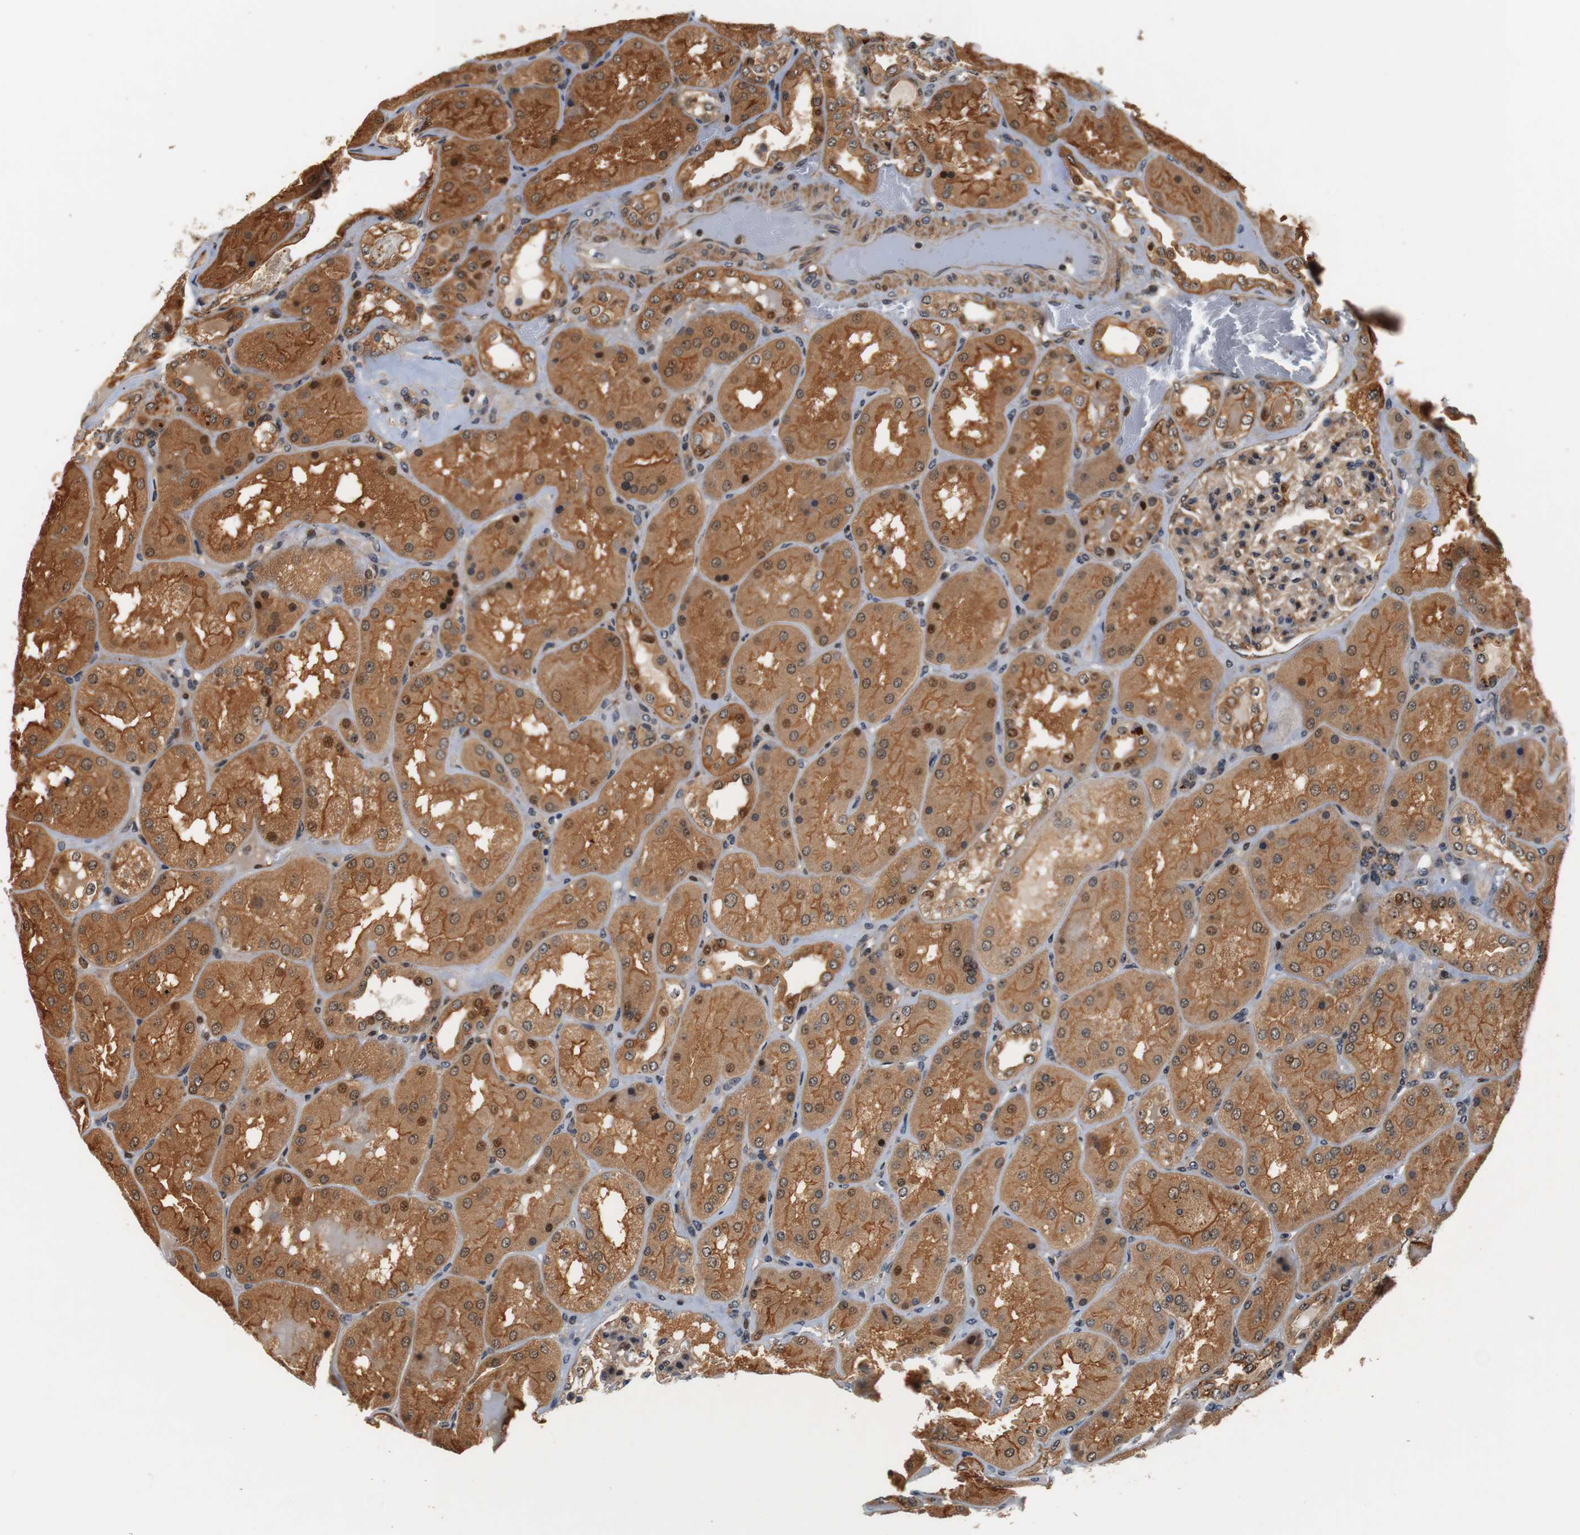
{"staining": {"intensity": "moderate", "quantity": ">75%", "location": "cytoplasmic/membranous,nuclear"}, "tissue": "kidney", "cell_type": "Cells in glomeruli", "image_type": "normal", "snomed": [{"axis": "morphology", "description": "Normal tissue, NOS"}, {"axis": "topography", "description": "Kidney"}], "caption": "Cells in glomeruli show moderate cytoplasmic/membranous,nuclear positivity in about >75% of cells in normal kidney. (Stains: DAB (3,3'-diaminobenzidine) in brown, nuclei in blue, Microscopy: brightfield microscopy at high magnification).", "gene": "LRP4", "patient": {"sex": "female", "age": 56}}